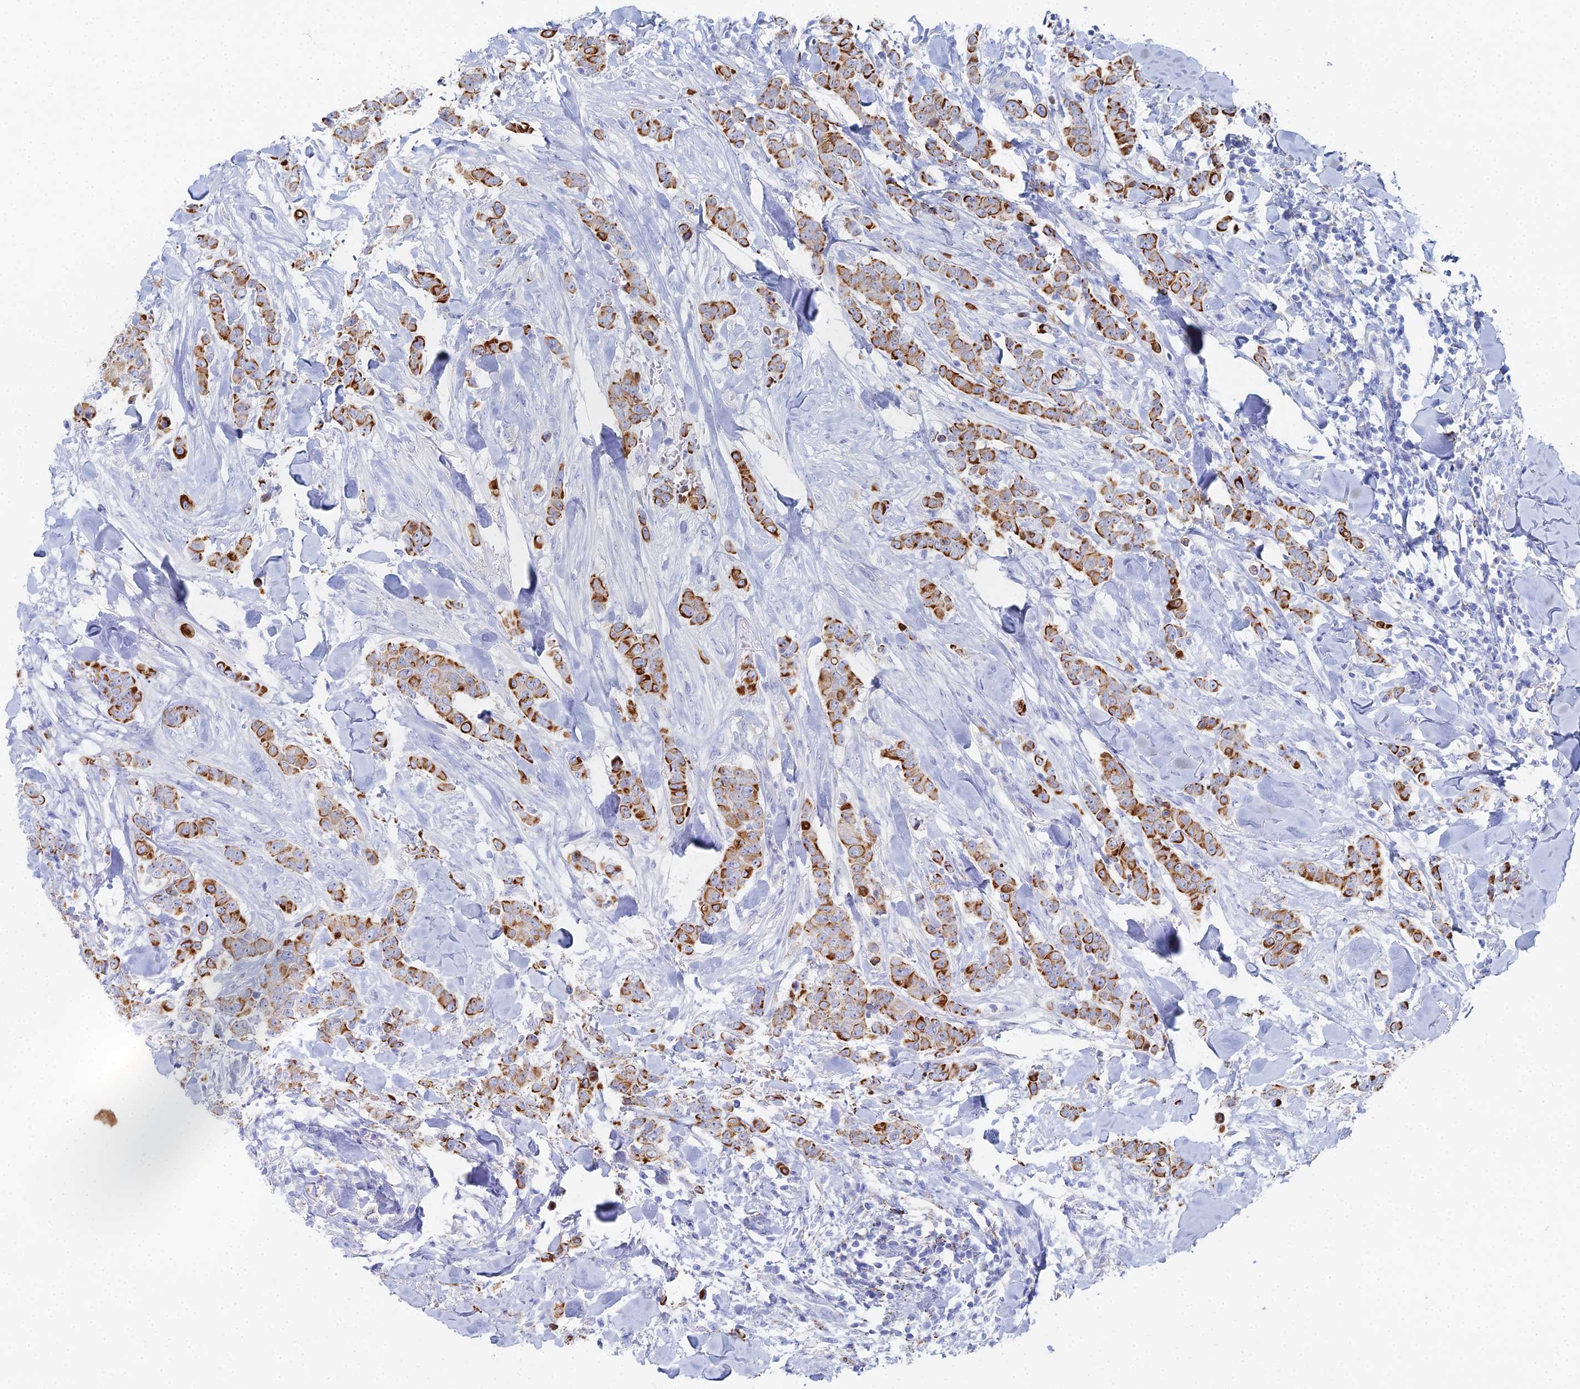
{"staining": {"intensity": "strong", "quantity": "25%-75%", "location": "cytoplasmic/membranous"}, "tissue": "breast cancer", "cell_type": "Tumor cells", "image_type": "cancer", "snomed": [{"axis": "morphology", "description": "Duct carcinoma"}, {"axis": "topography", "description": "Breast"}], "caption": "Approximately 25%-75% of tumor cells in human breast cancer (invasive ductal carcinoma) show strong cytoplasmic/membranous protein positivity as visualized by brown immunohistochemical staining.", "gene": "DHX34", "patient": {"sex": "female", "age": 40}}